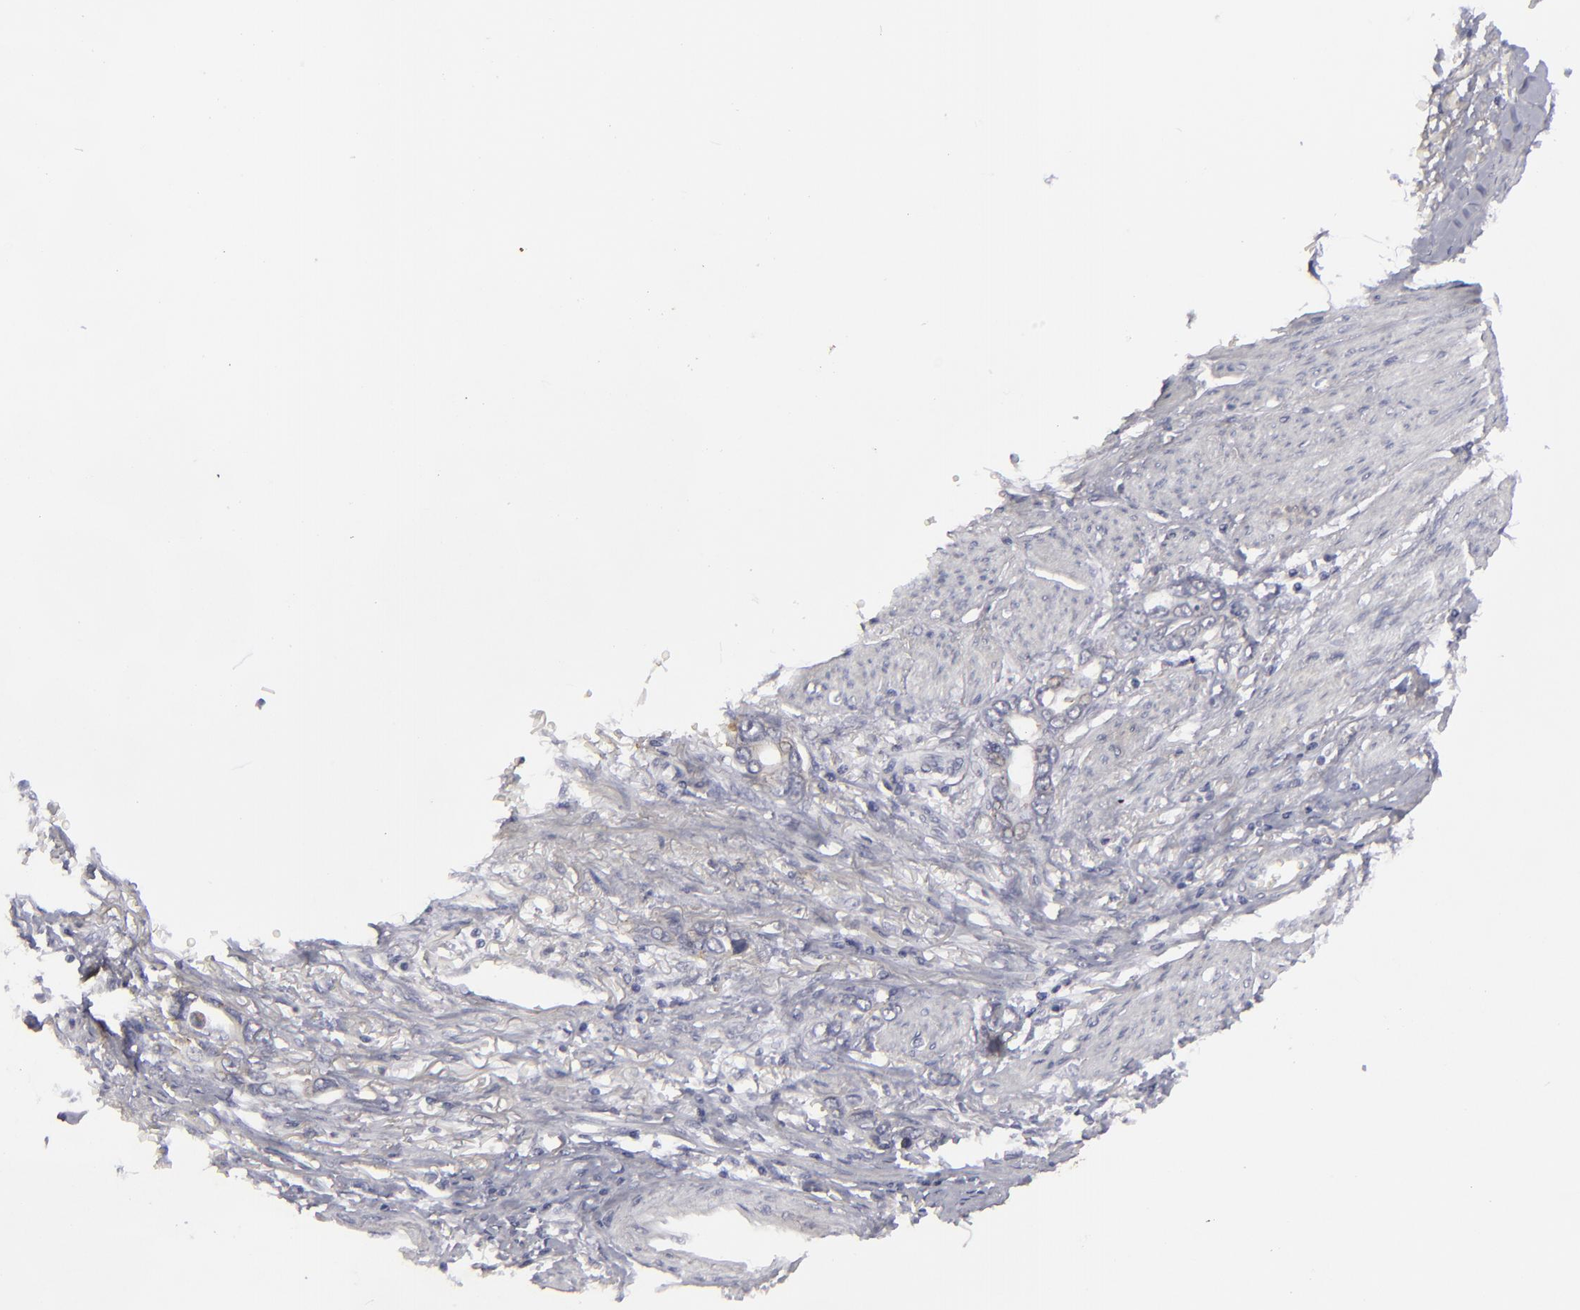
{"staining": {"intensity": "weak", "quantity": "<25%", "location": "cytoplasmic/membranous"}, "tissue": "stomach cancer", "cell_type": "Tumor cells", "image_type": "cancer", "snomed": [{"axis": "morphology", "description": "Adenocarcinoma, NOS"}, {"axis": "topography", "description": "Stomach"}], "caption": "Tumor cells are negative for protein expression in human stomach adenocarcinoma.", "gene": "JUP", "patient": {"sex": "male", "age": 78}}